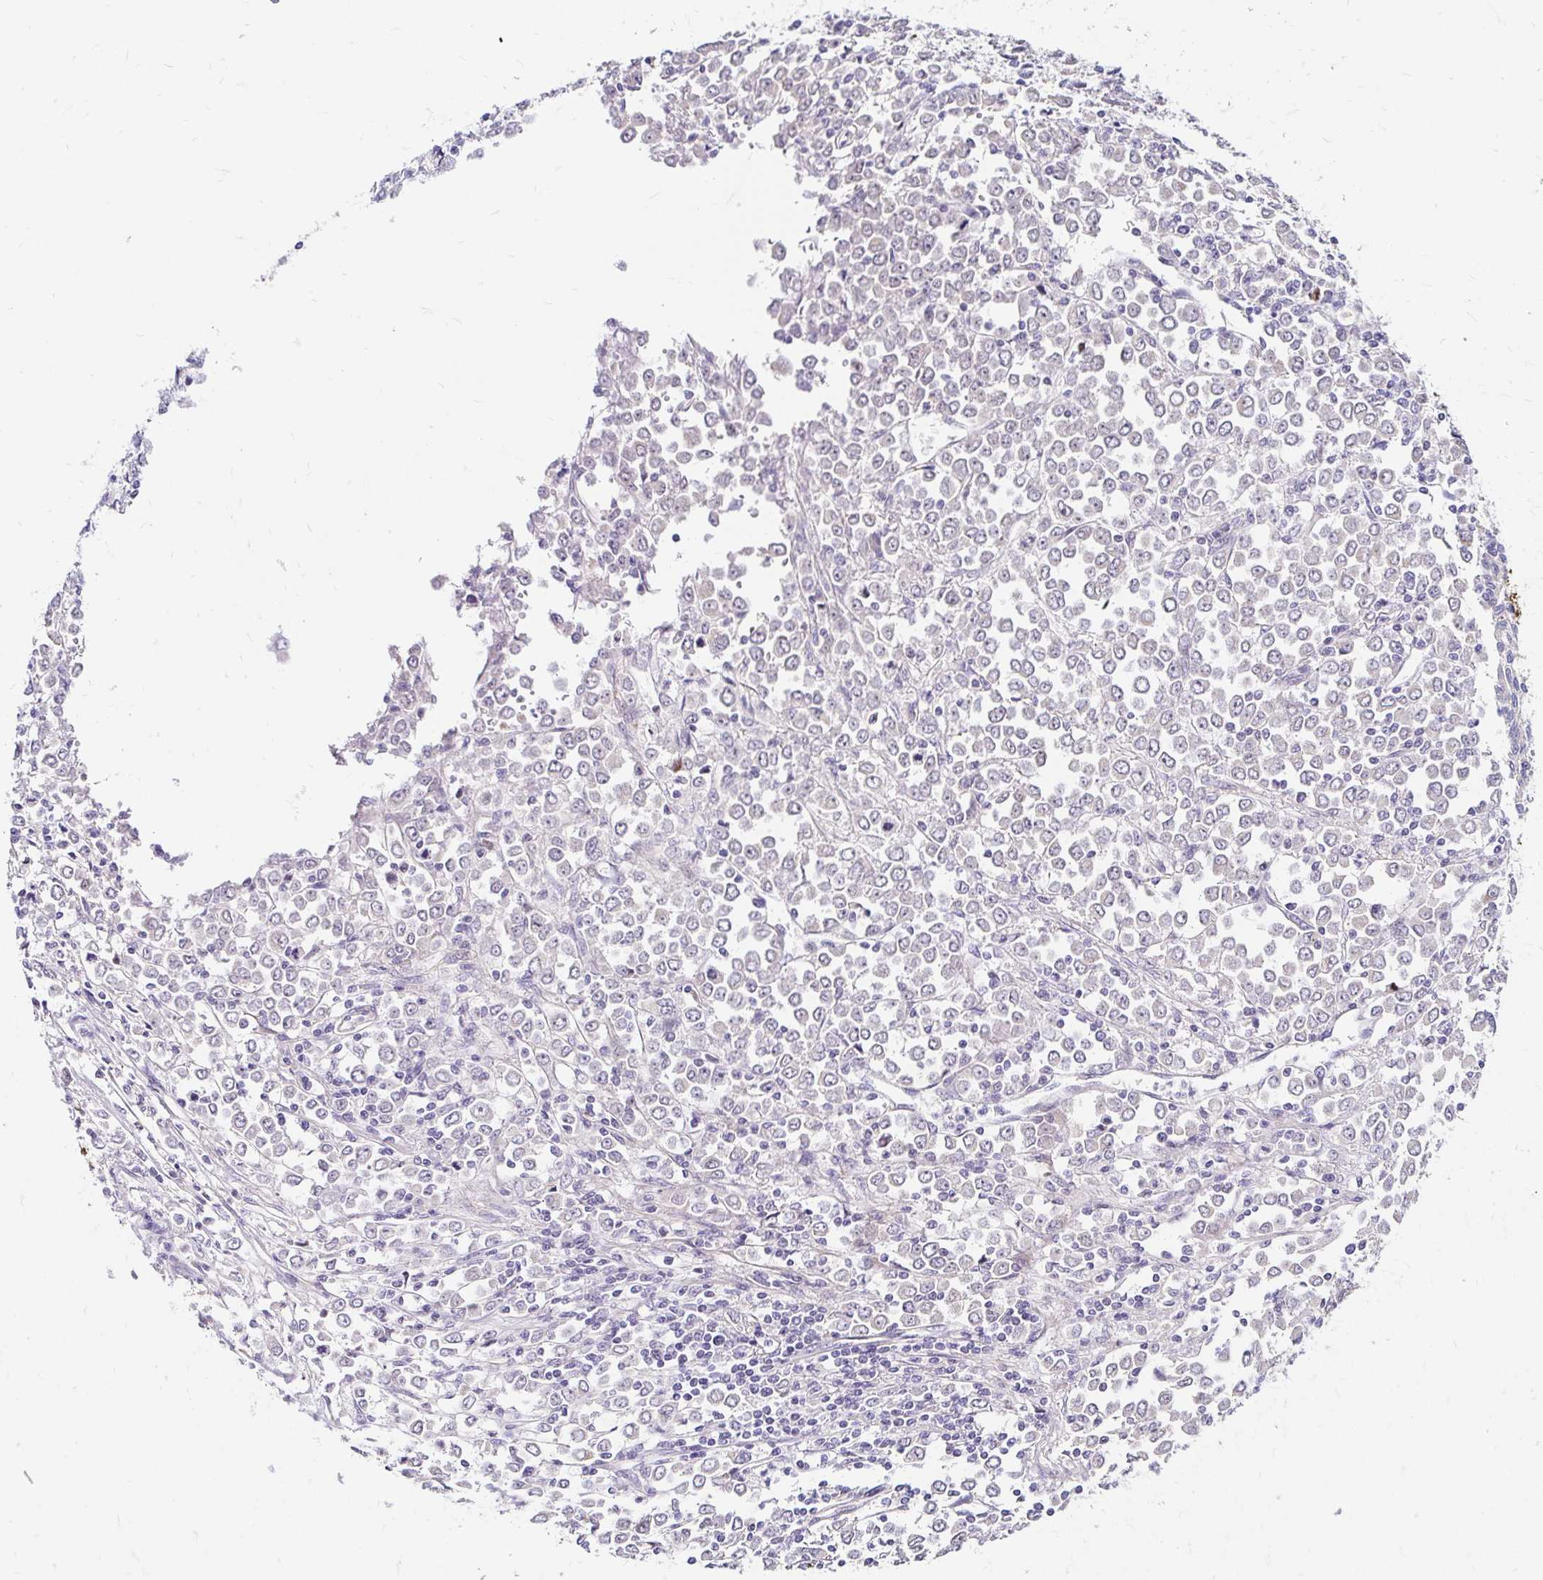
{"staining": {"intensity": "negative", "quantity": "none", "location": "none"}, "tissue": "stomach cancer", "cell_type": "Tumor cells", "image_type": "cancer", "snomed": [{"axis": "morphology", "description": "Adenocarcinoma, NOS"}, {"axis": "topography", "description": "Stomach, upper"}], "caption": "Immunohistochemistry (IHC) photomicrograph of human stomach cancer (adenocarcinoma) stained for a protein (brown), which demonstrates no positivity in tumor cells.", "gene": "GUCY1A1", "patient": {"sex": "male", "age": 70}}